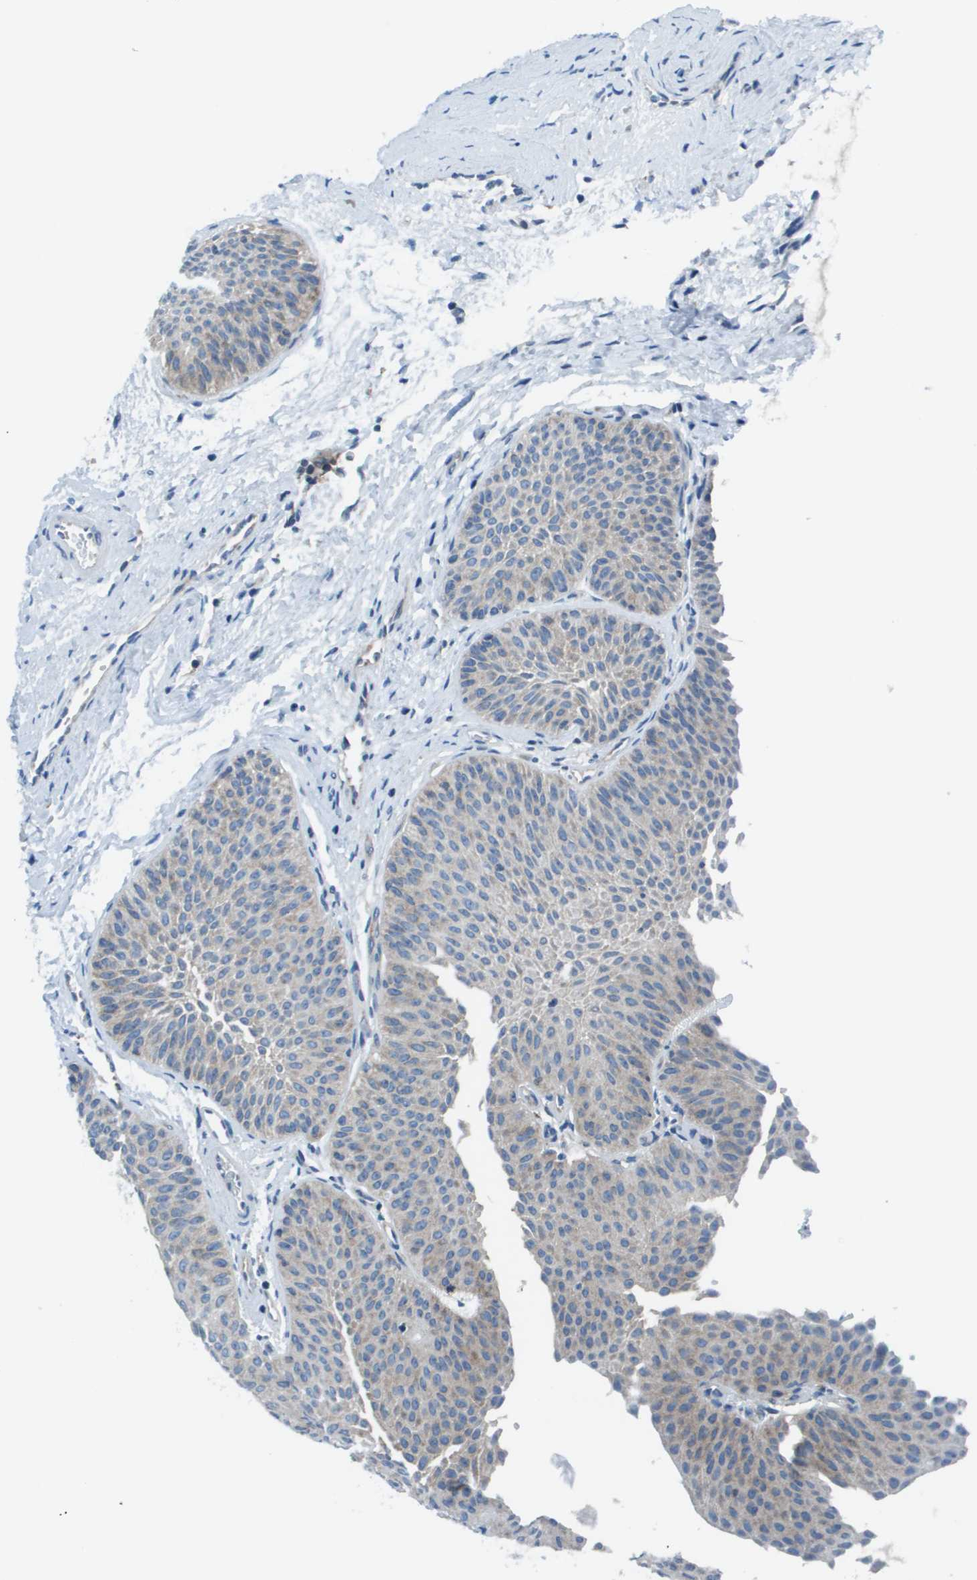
{"staining": {"intensity": "weak", "quantity": "<25%", "location": "cytoplasmic/membranous"}, "tissue": "urothelial cancer", "cell_type": "Tumor cells", "image_type": "cancer", "snomed": [{"axis": "morphology", "description": "Urothelial carcinoma, Low grade"}, {"axis": "topography", "description": "Urinary bladder"}], "caption": "Tumor cells are negative for brown protein staining in low-grade urothelial carcinoma.", "gene": "STIP1", "patient": {"sex": "female", "age": 60}}